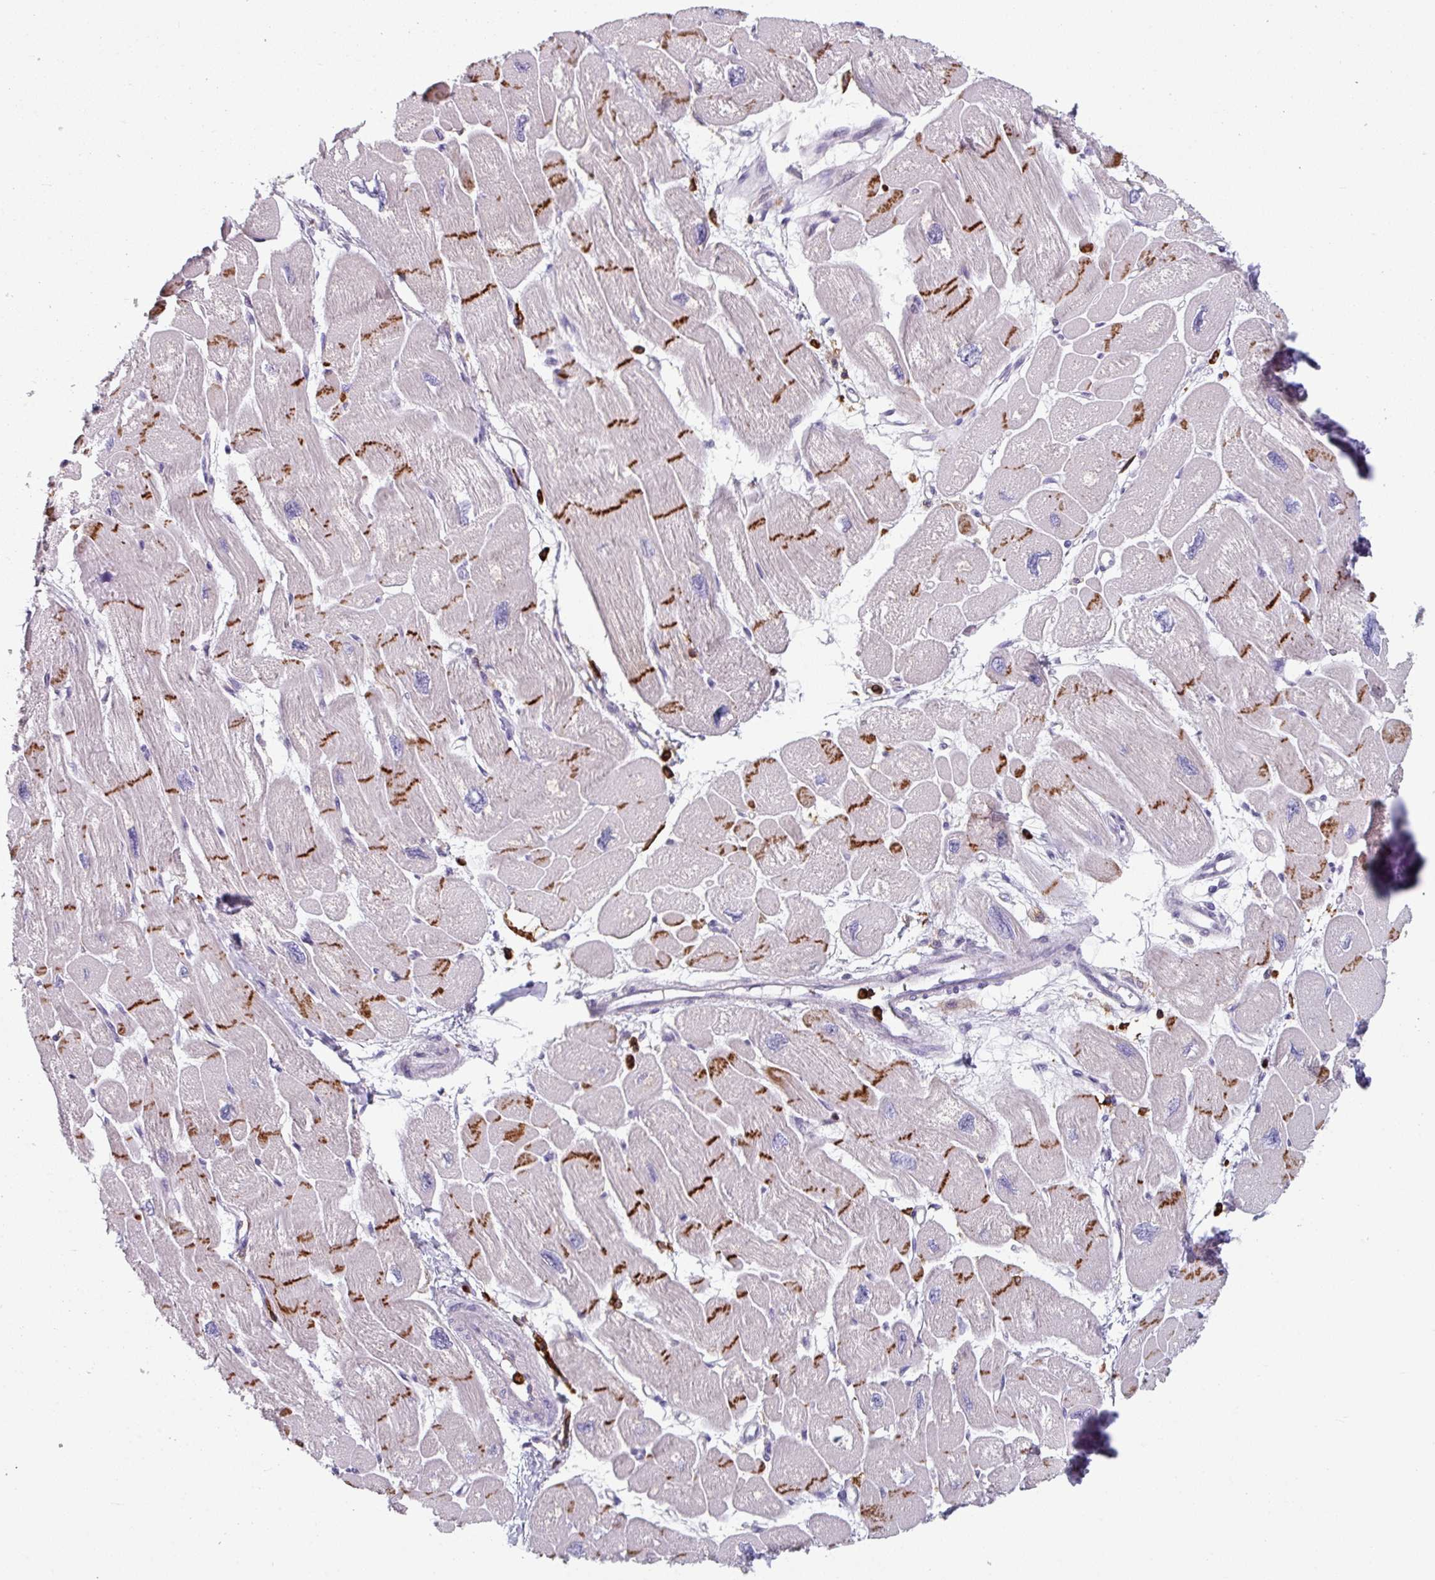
{"staining": {"intensity": "strong", "quantity": "25%-75%", "location": "cytoplasmic/membranous"}, "tissue": "heart muscle", "cell_type": "Cardiomyocytes", "image_type": "normal", "snomed": [{"axis": "morphology", "description": "Normal tissue, NOS"}, {"axis": "topography", "description": "Heart"}], "caption": "Immunohistochemical staining of normal human heart muscle reveals strong cytoplasmic/membranous protein positivity in about 25%-75% of cardiomyocytes. (DAB (3,3'-diaminobenzidine) = brown stain, brightfield microscopy at high magnification).", "gene": "EXOSC5", "patient": {"sex": "male", "age": 42}}